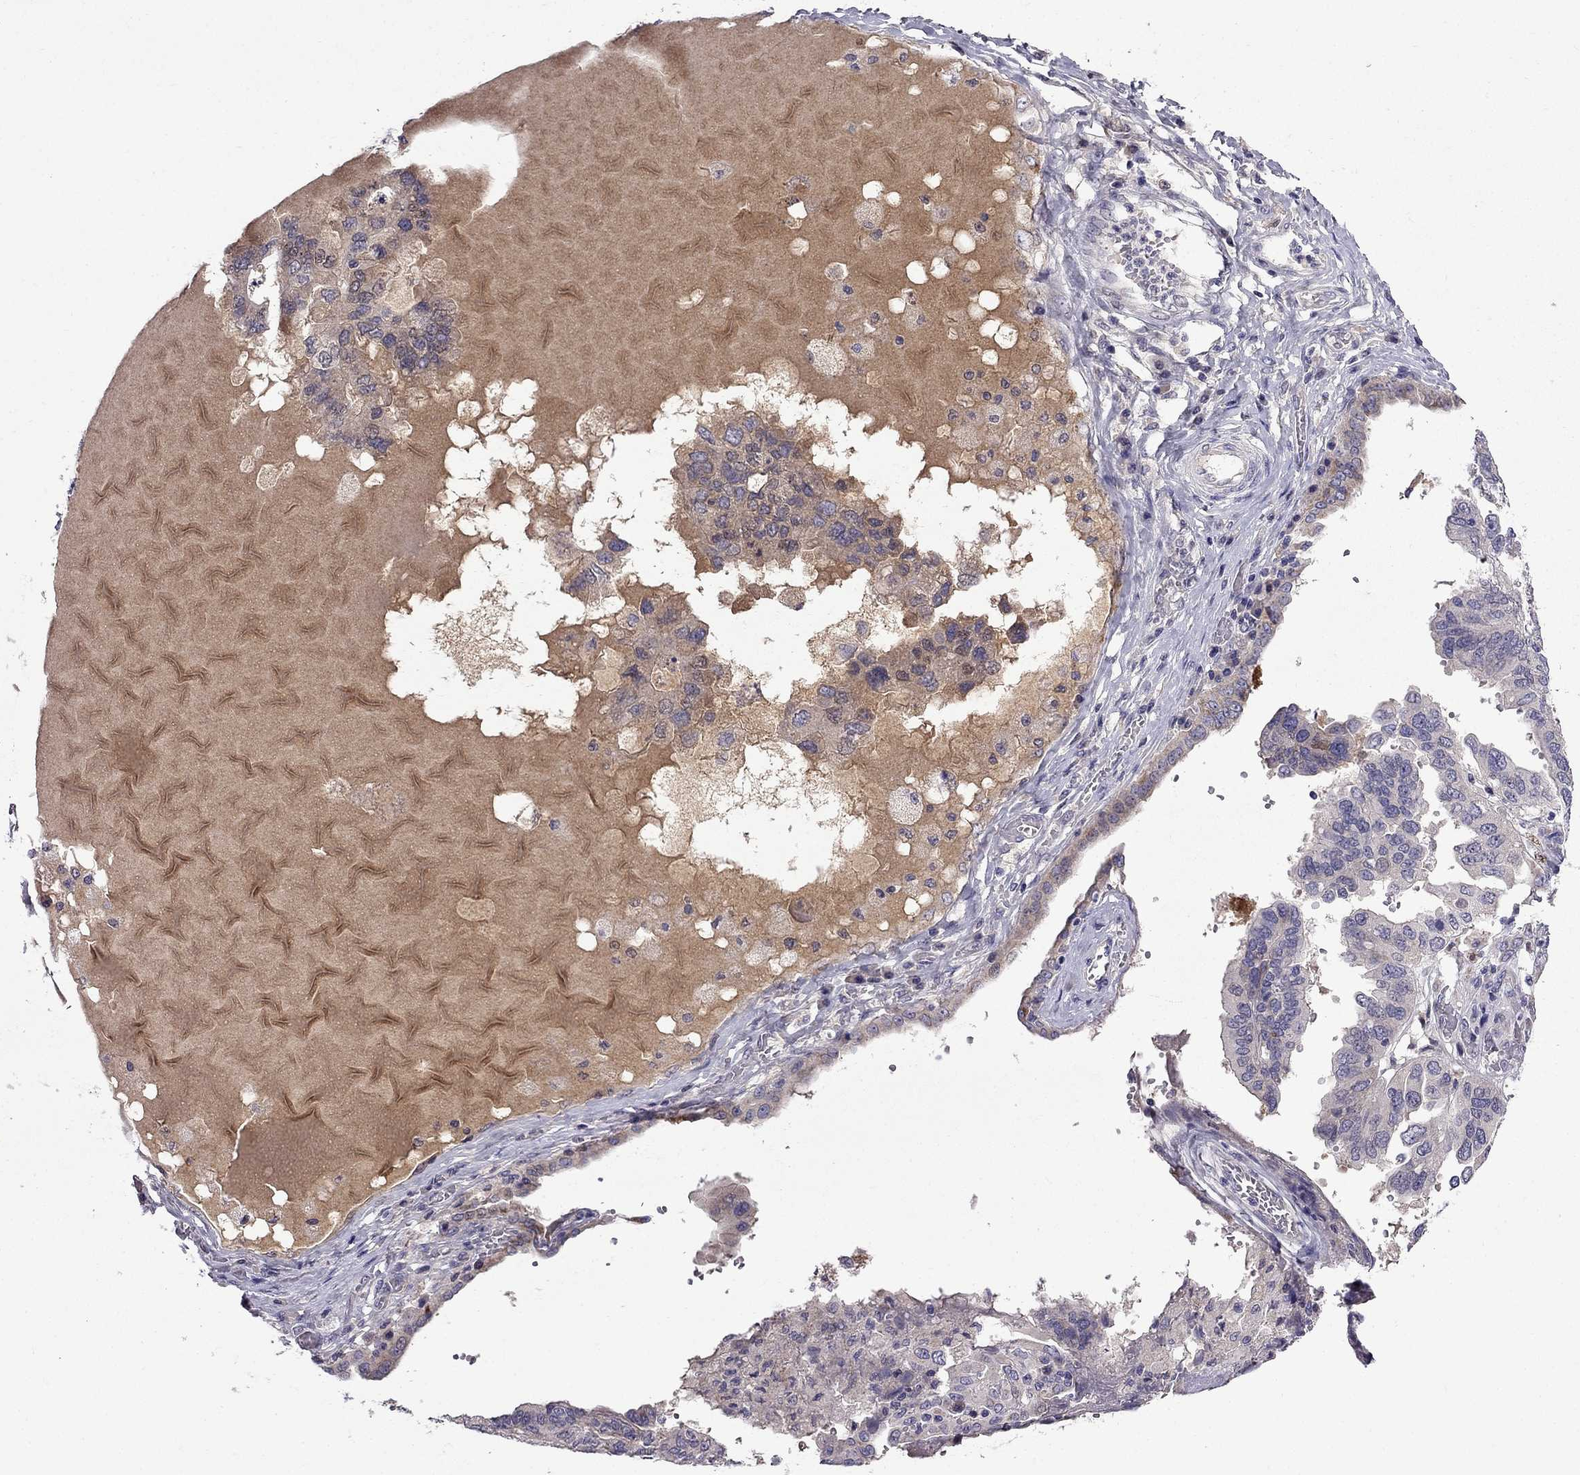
{"staining": {"intensity": "moderate", "quantity": "25%-75%", "location": "cytoplasmic/membranous"}, "tissue": "ovarian cancer", "cell_type": "Tumor cells", "image_type": "cancer", "snomed": [{"axis": "morphology", "description": "Cystadenocarcinoma, serous, NOS"}, {"axis": "topography", "description": "Ovary"}], "caption": "This is a photomicrograph of IHC staining of serous cystadenocarcinoma (ovarian), which shows moderate expression in the cytoplasmic/membranous of tumor cells.", "gene": "PI16", "patient": {"sex": "female", "age": 79}}